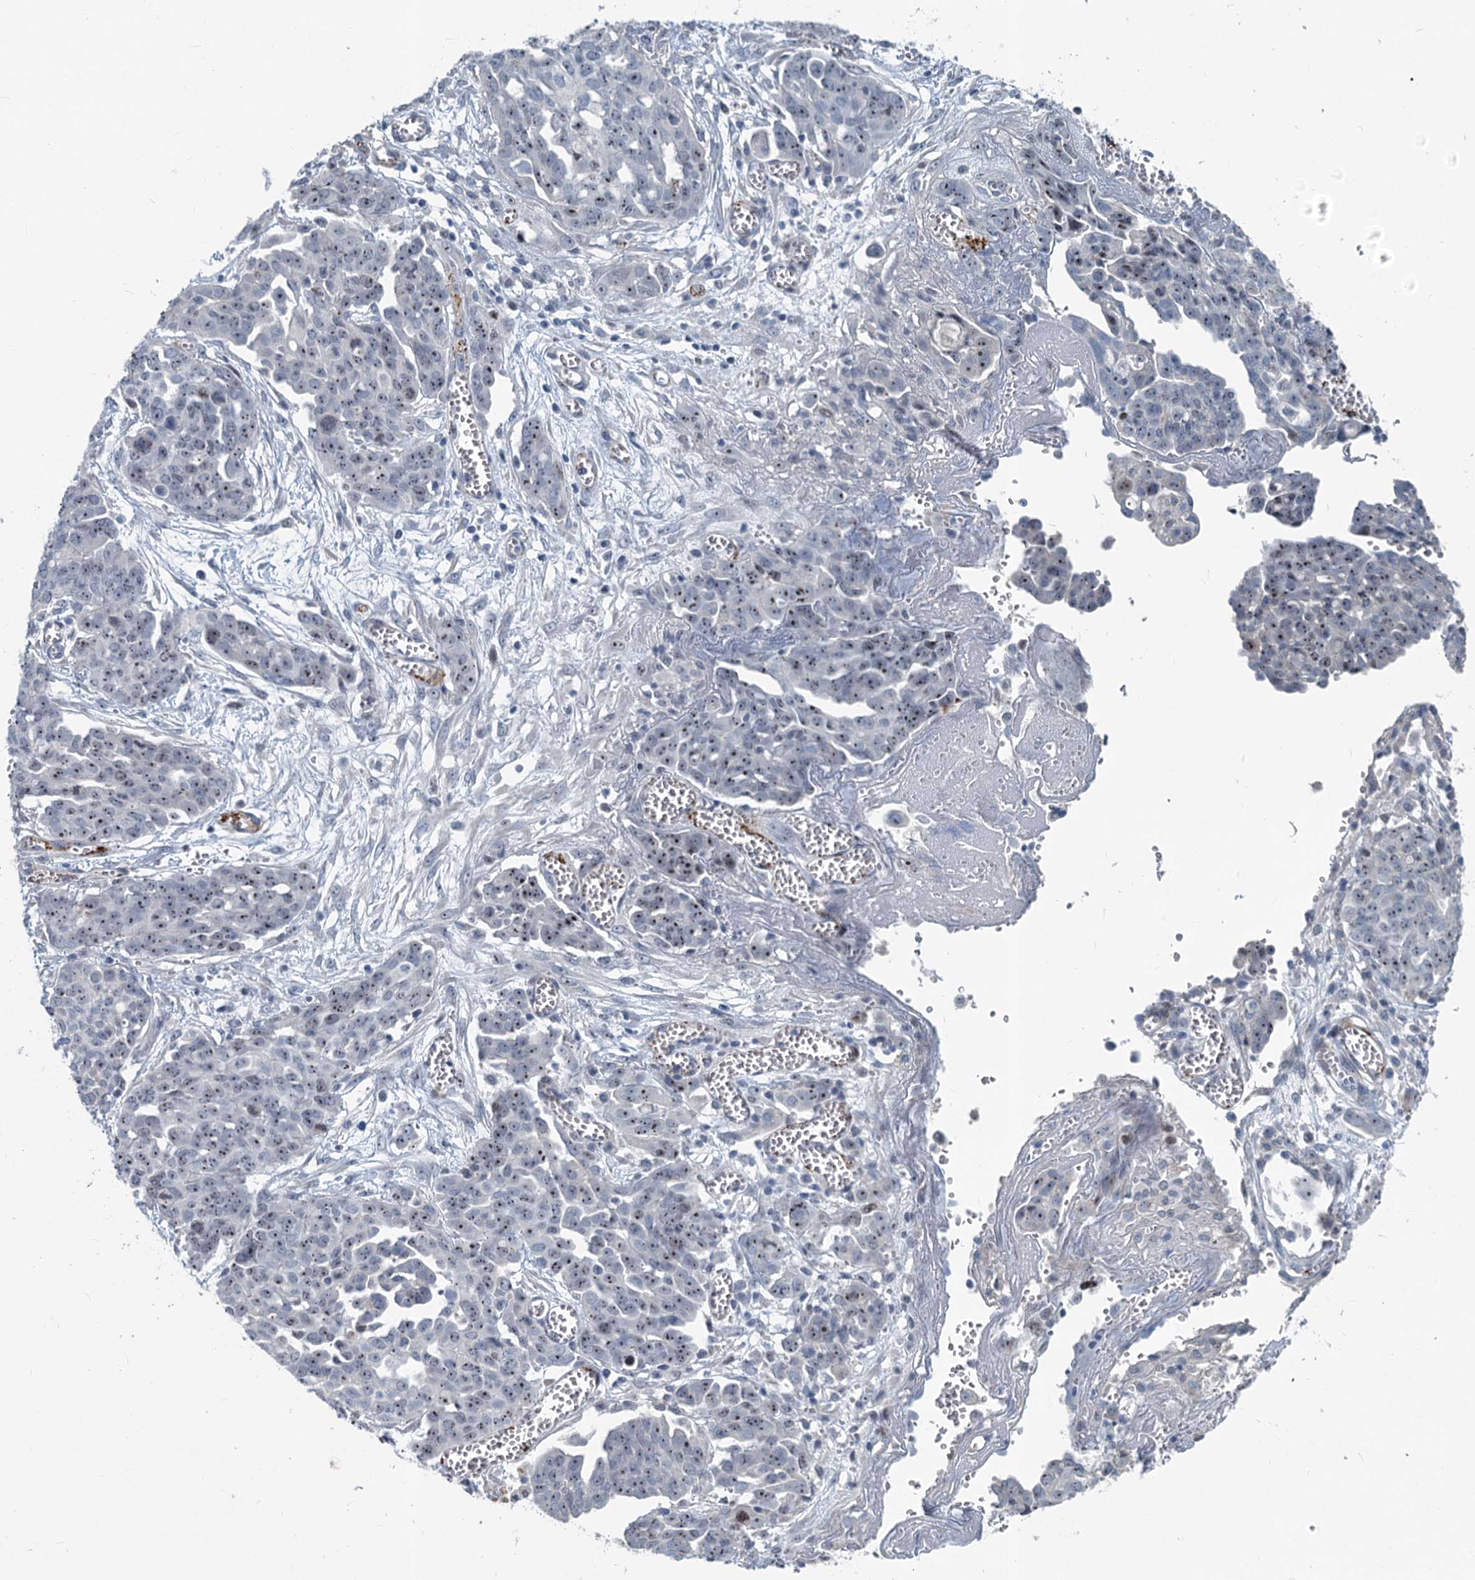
{"staining": {"intensity": "moderate", "quantity": "25%-75%", "location": "nuclear"}, "tissue": "ovarian cancer", "cell_type": "Tumor cells", "image_type": "cancer", "snomed": [{"axis": "morphology", "description": "Cystadenocarcinoma, serous, NOS"}, {"axis": "topography", "description": "Soft tissue"}, {"axis": "topography", "description": "Ovary"}], "caption": "This is a photomicrograph of immunohistochemistry (IHC) staining of ovarian serous cystadenocarcinoma, which shows moderate staining in the nuclear of tumor cells.", "gene": "ASXL3", "patient": {"sex": "female", "age": 57}}